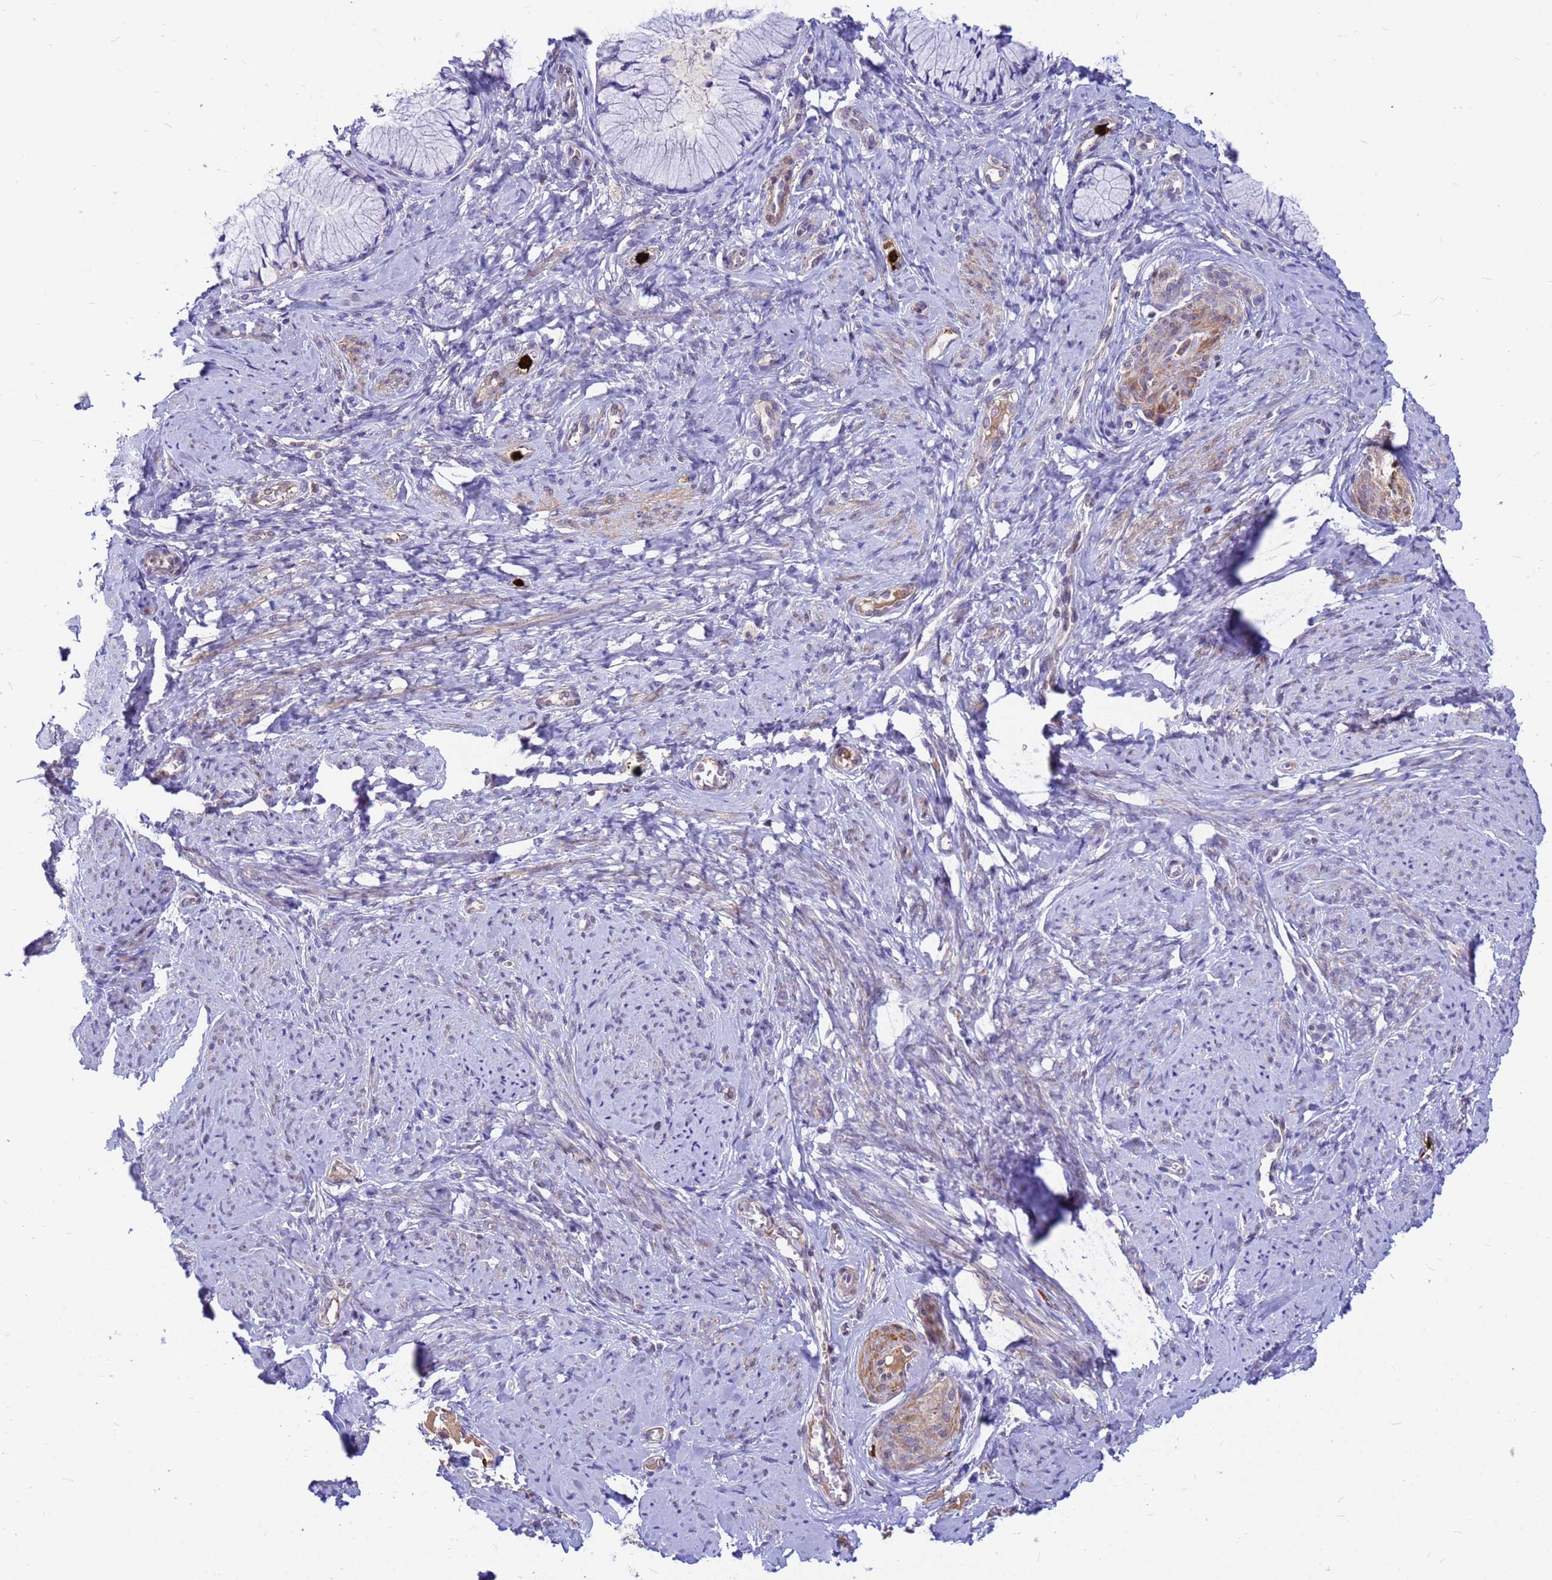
{"staining": {"intensity": "negative", "quantity": "none", "location": "none"}, "tissue": "cervix", "cell_type": "Glandular cells", "image_type": "normal", "snomed": [{"axis": "morphology", "description": "Normal tissue, NOS"}, {"axis": "topography", "description": "Cervix"}], "caption": "There is no significant expression in glandular cells of cervix. (DAB (3,3'-diaminobenzidine) immunohistochemistry (IHC) visualized using brightfield microscopy, high magnification).", "gene": "ORM1", "patient": {"sex": "female", "age": 42}}